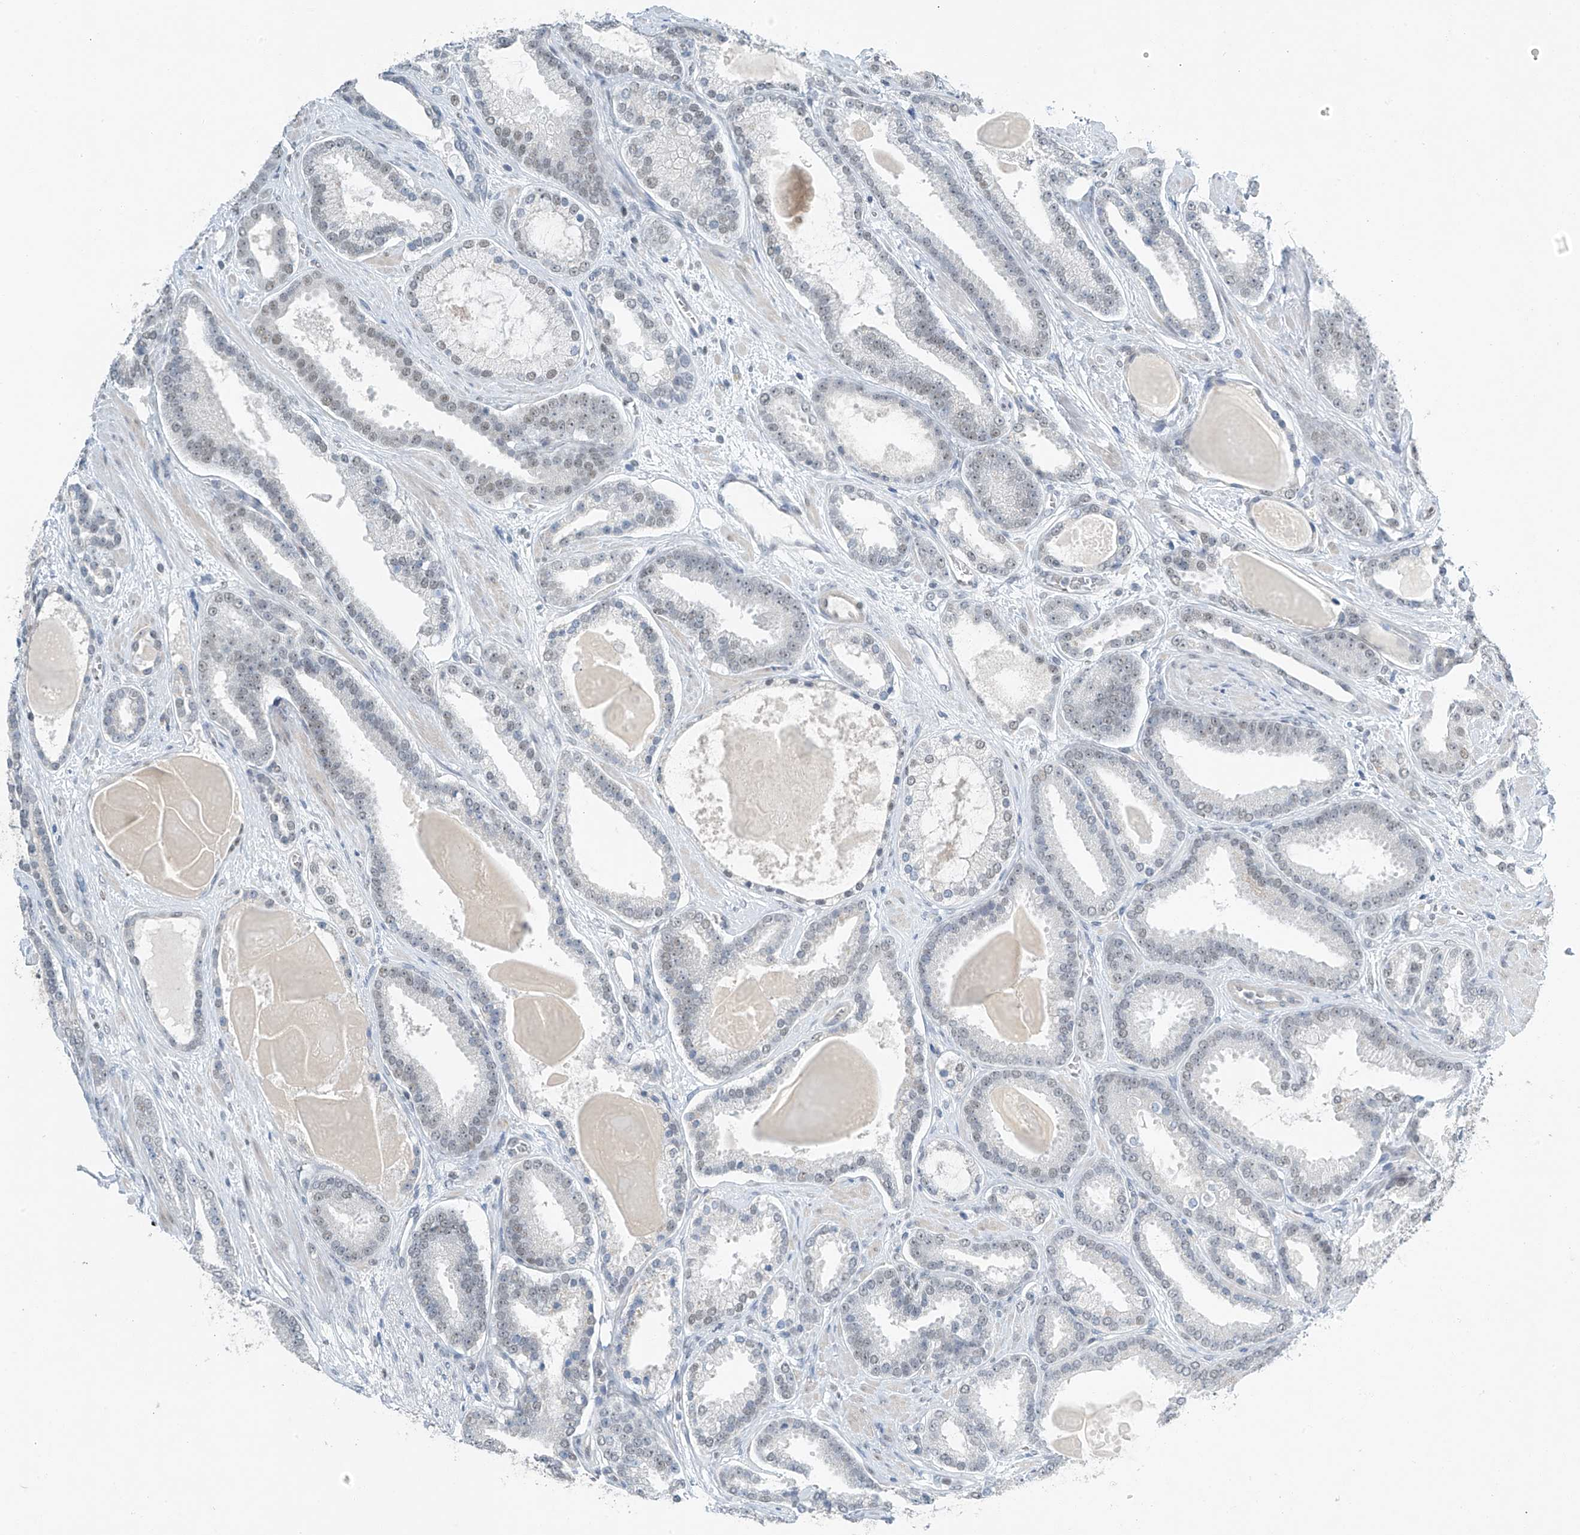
{"staining": {"intensity": "weak", "quantity": "<25%", "location": "nuclear"}, "tissue": "prostate cancer", "cell_type": "Tumor cells", "image_type": "cancer", "snomed": [{"axis": "morphology", "description": "Adenocarcinoma, High grade"}, {"axis": "topography", "description": "Prostate"}], "caption": "Immunohistochemical staining of human adenocarcinoma (high-grade) (prostate) exhibits no significant positivity in tumor cells.", "gene": "TAF8", "patient": {"sex": "male", "age": 60}}